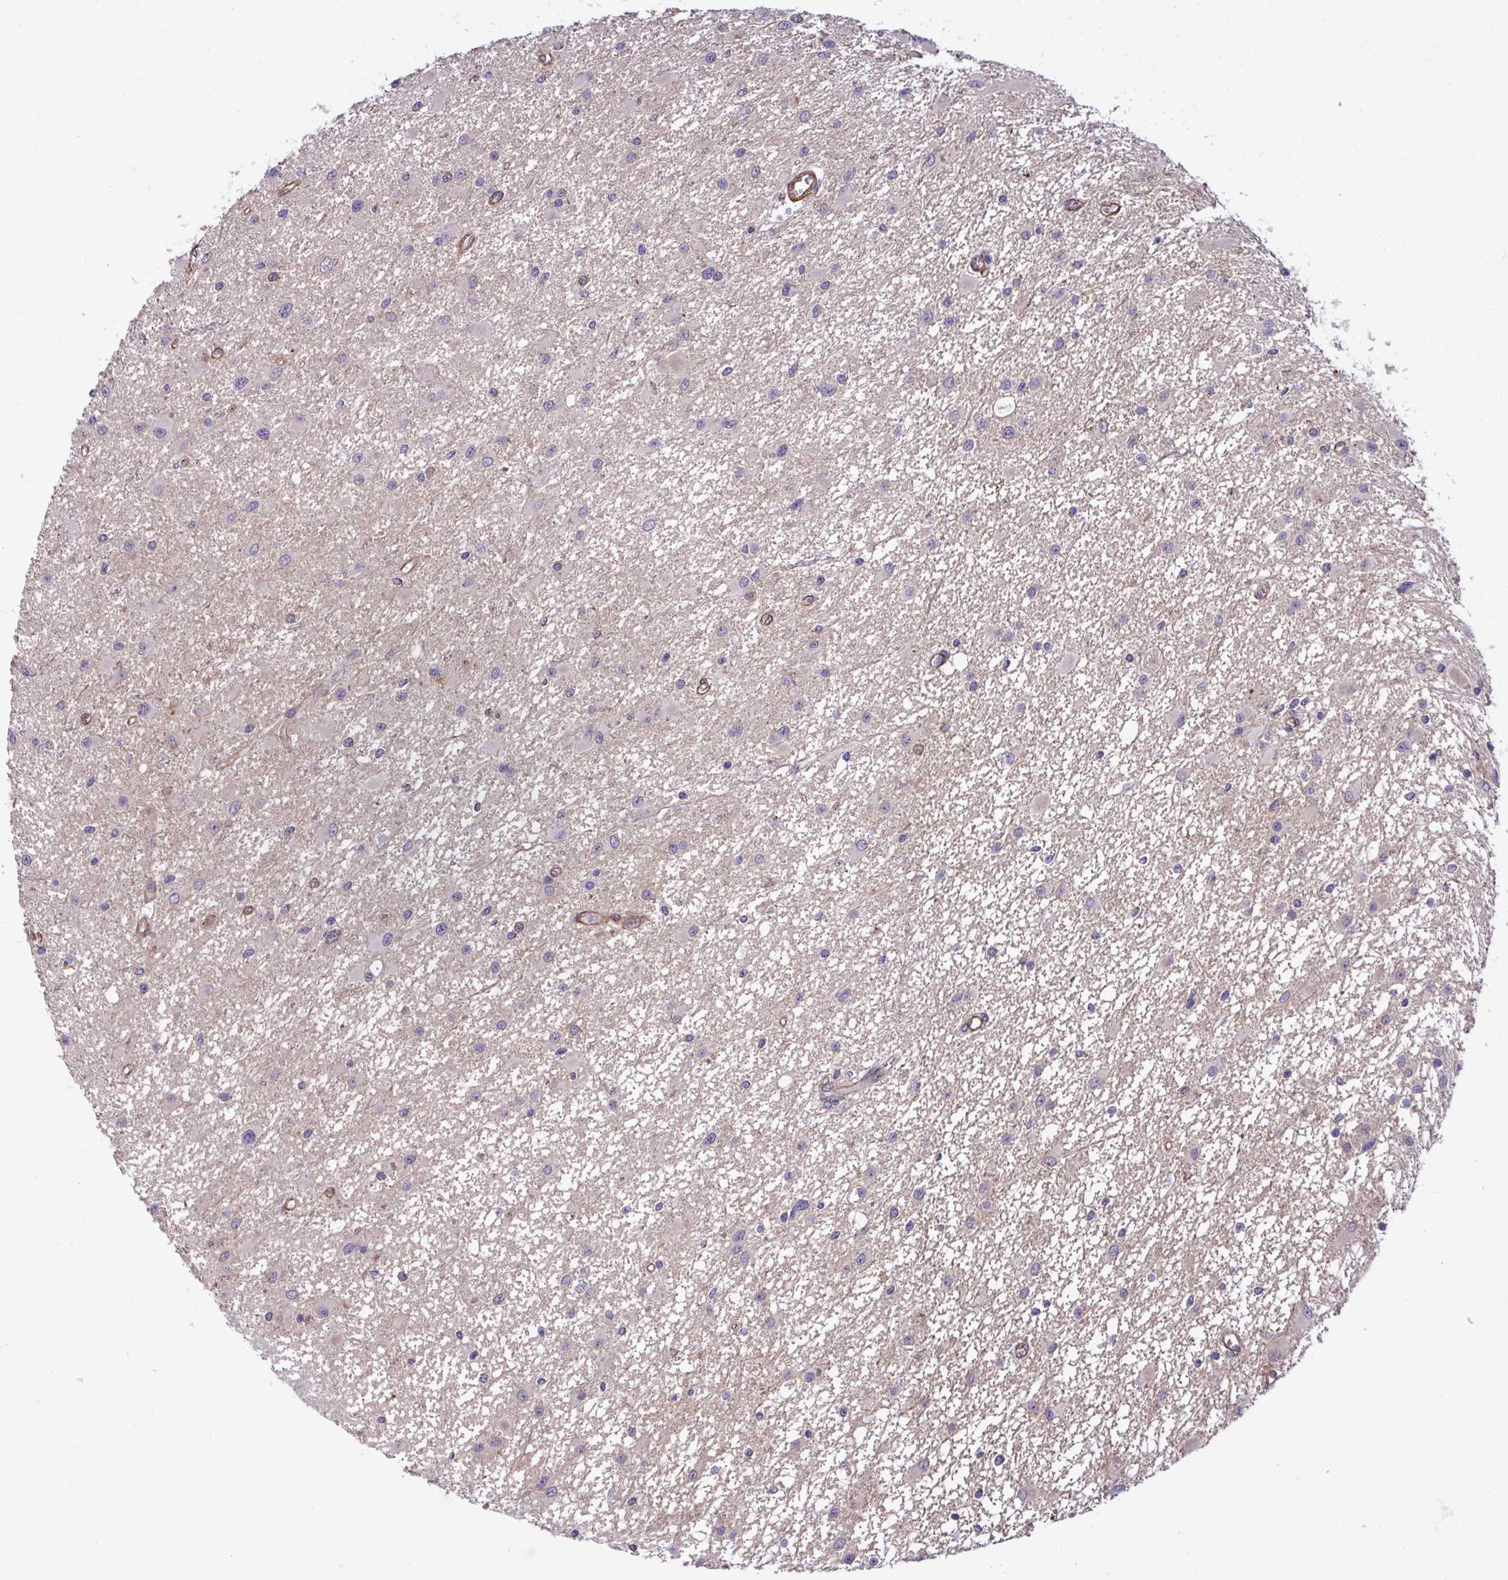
{"staining": {"intensity": "negative", "quantity": "none", "location": "none"}, "tissue": "glioma", "cell_type": "Tumor cells", "image_type": "cancer", "snomed": [{"axis": "morphology", "description": "Glioma, malignant, High grade"}, {"axis": "topography", "description": "Brain"}], "caption": "Glioma stained for a protein using immunohistochemistry (IHC) reveals no staining tumor cells.", "gene": "TRIM52", "patient": {"sex": "male", "age": 54}}